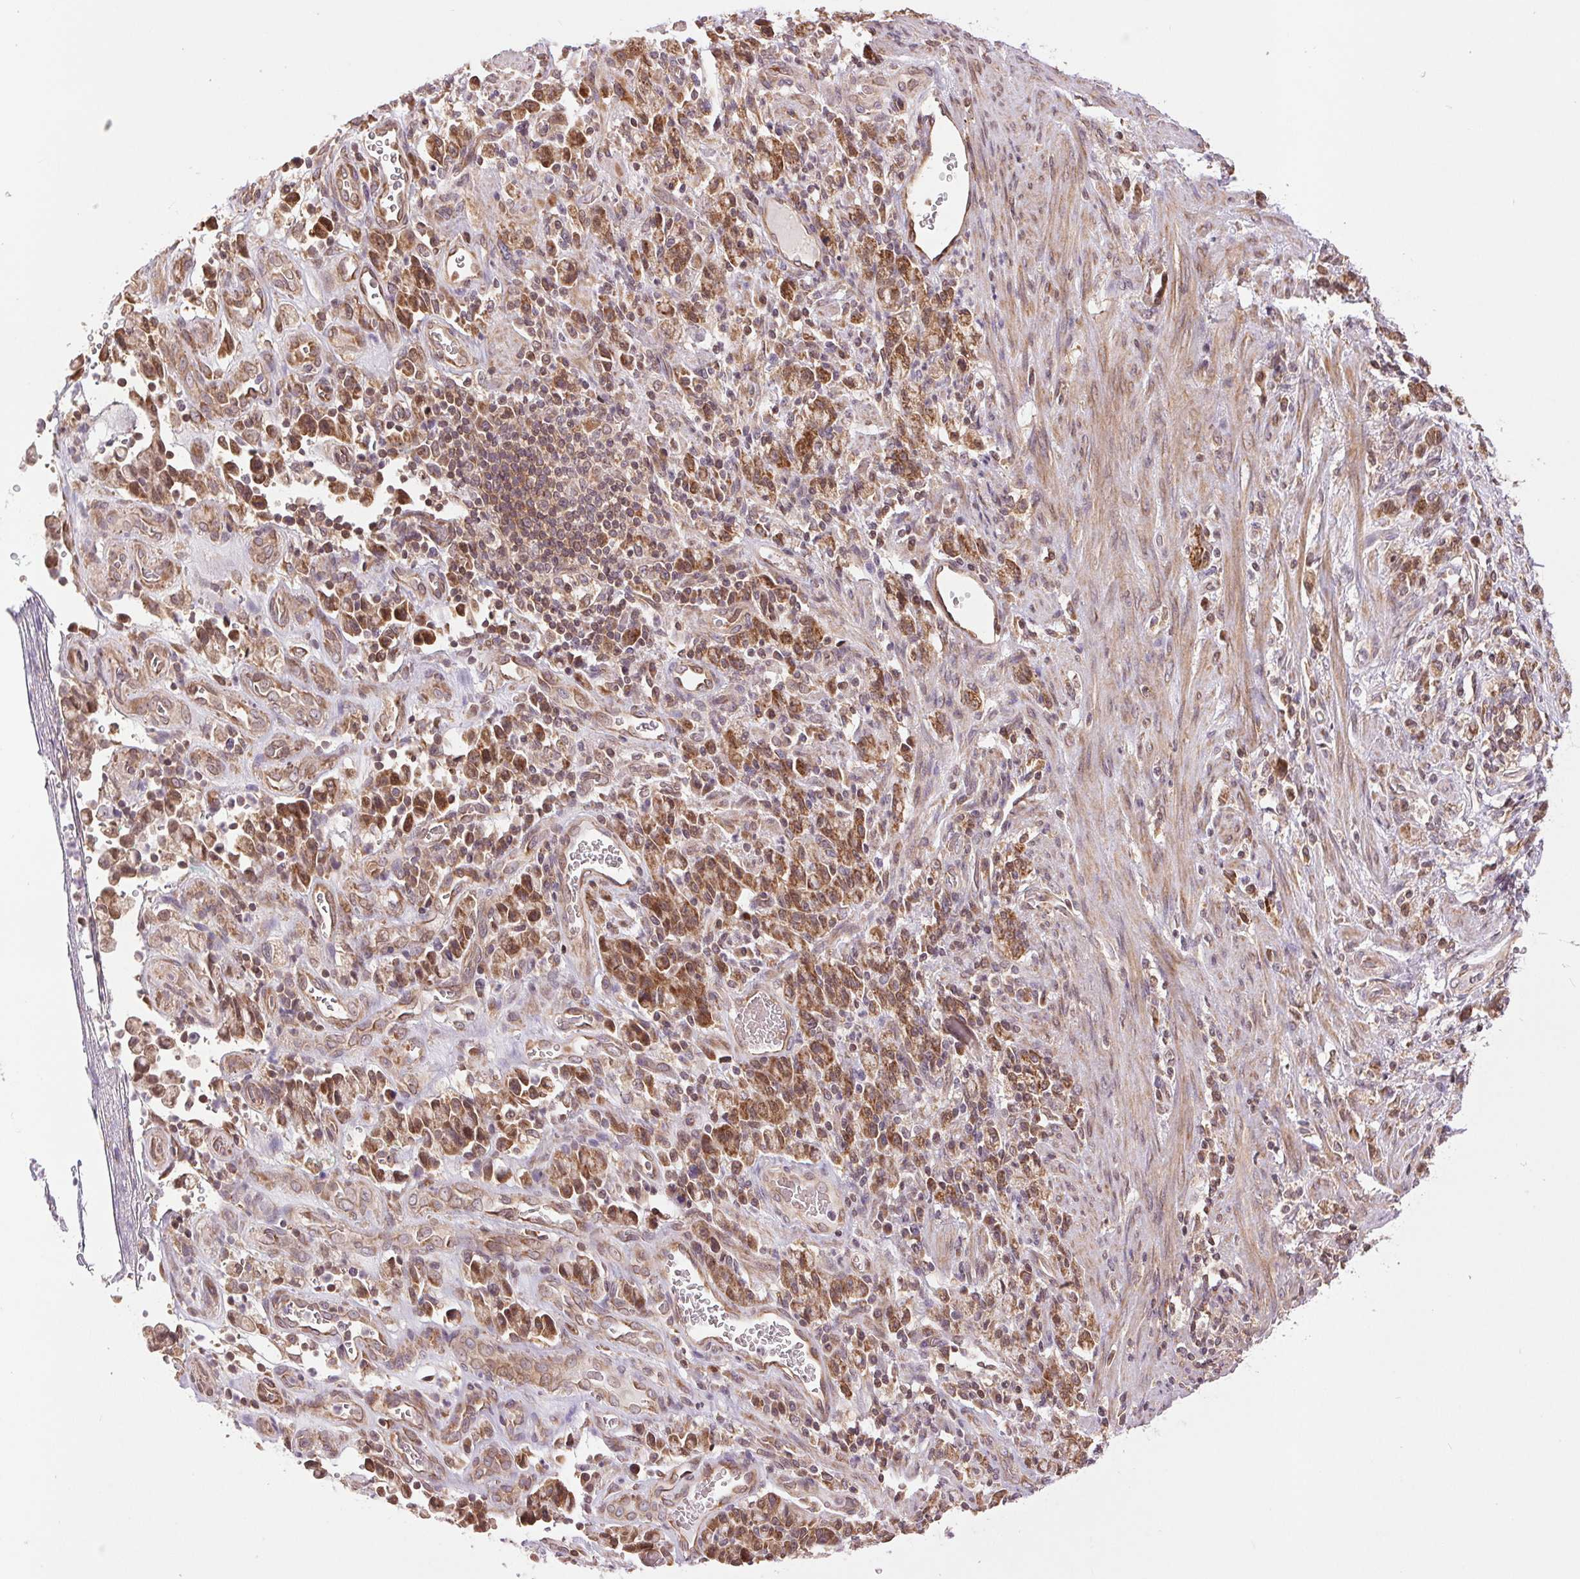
{"staining": {"intensity": "moderate", "quantity": ">75%", "location": "cytoplasmic/membranous"}, "tissue": "stomach cancer", "cell_type": "Tumor cells", "image_type": "cancer", "snomed": [{"axis": "morphology", "description": "Adenocarcinoma, NOS"}, {"axis": "topography", "description": "Stomach"}], "caption": "Adenocarcinoma (stomach) stained for a protein exhibits moderate cytoplasmic/membranous positivity in tumor cells.", "gene": "BTF3L4", "patient": {"sex": "male", "age": 77}}